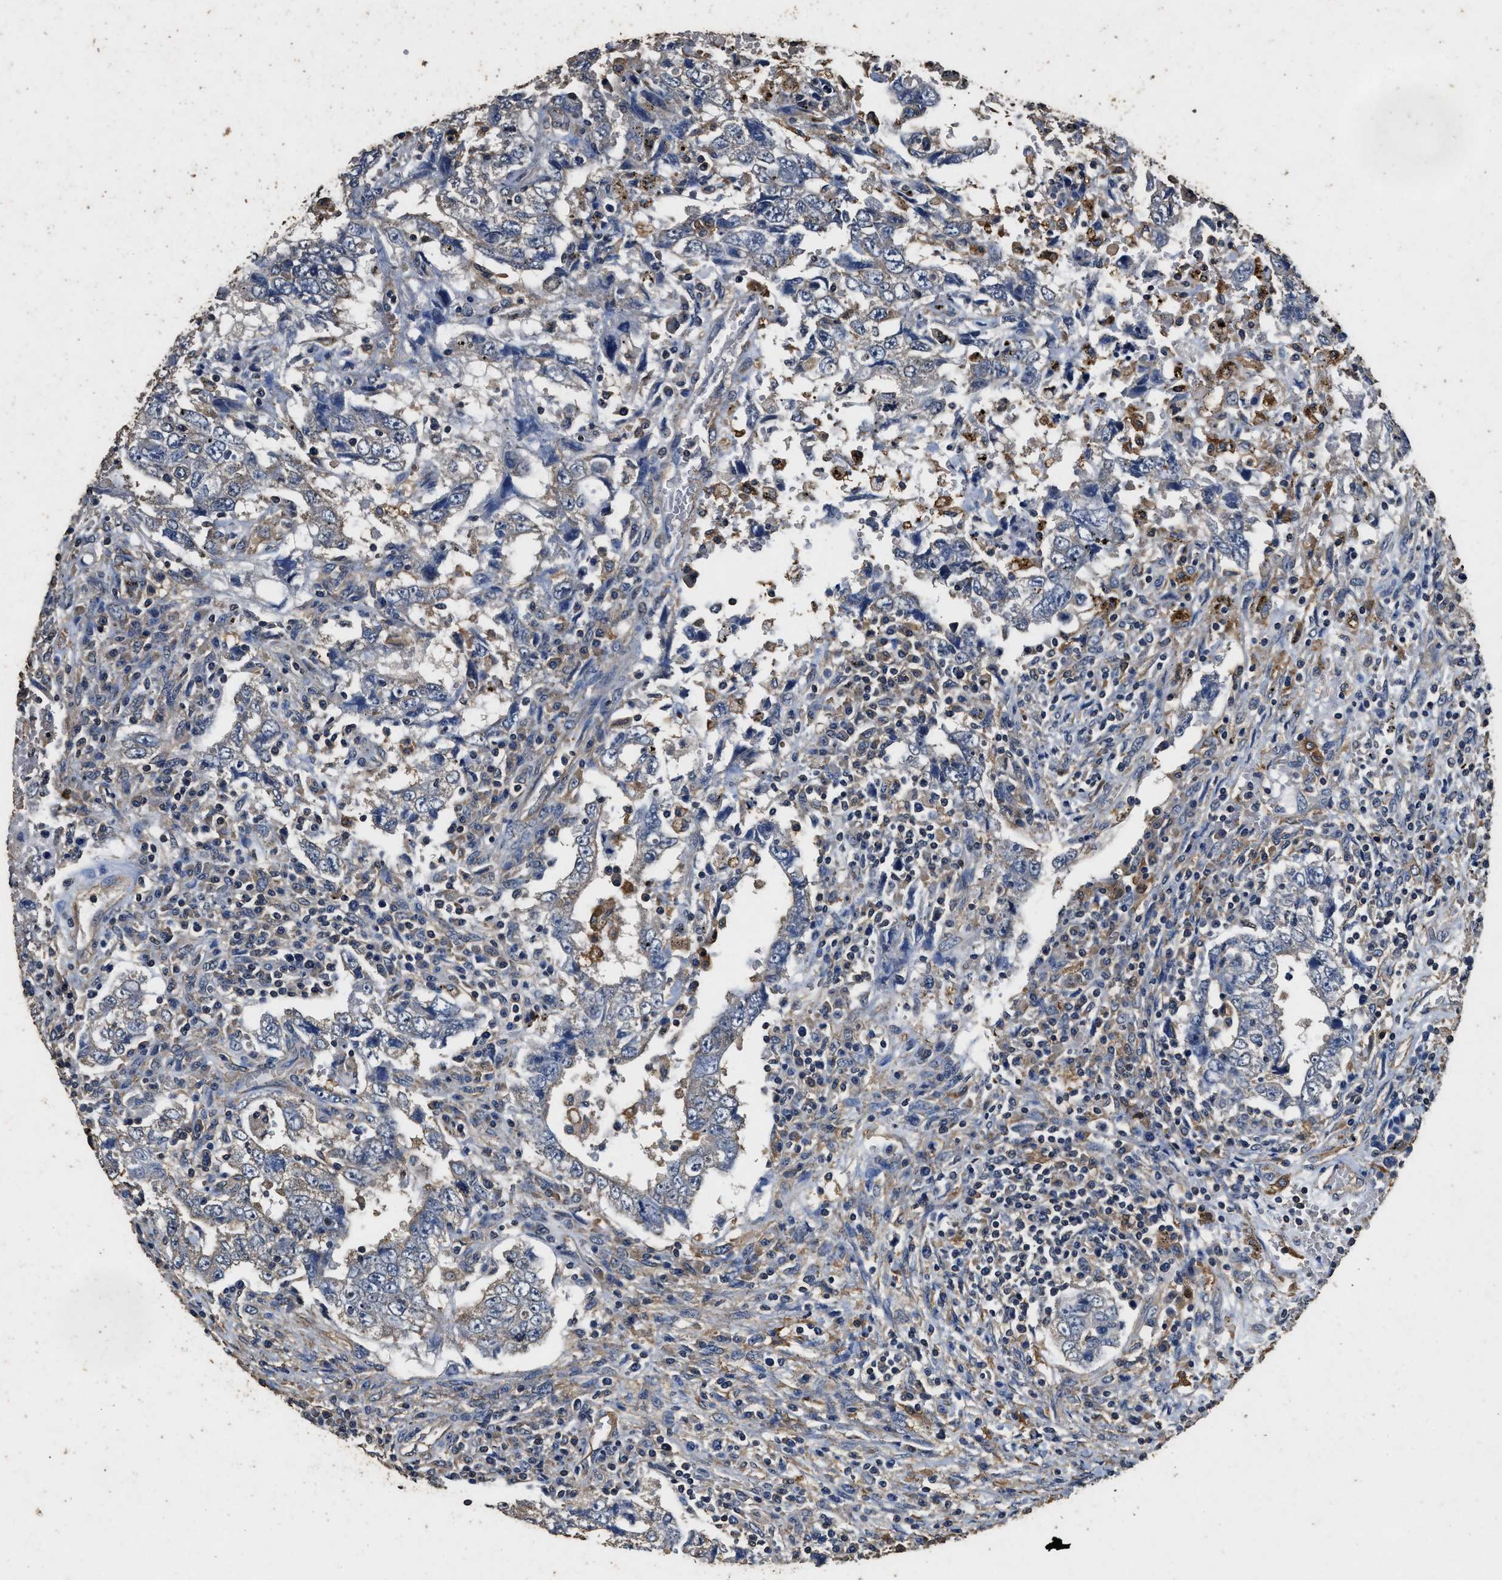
{"staining": {"intensity": "weak", "quantity": "<25%", "location": "cytoplasmic/membranous"}, "tissue": "testis cancer", "cell_type": "Tumor cells", "image_type": "cancer", "snomed": [{"axis": "morphology", "description": "Carcinoma, Embryonal, NOS"}, {"axis": "topography", "description": "Testis"}], "caption": "DAB (3,3'-diaminobenzidine) immunohistochemical staining of testis cancer (embryonal carcinoma) displays no significant expression in tumor cells.", "gene": "MIB1", "patient": {"sex": "male", "age": 26}}